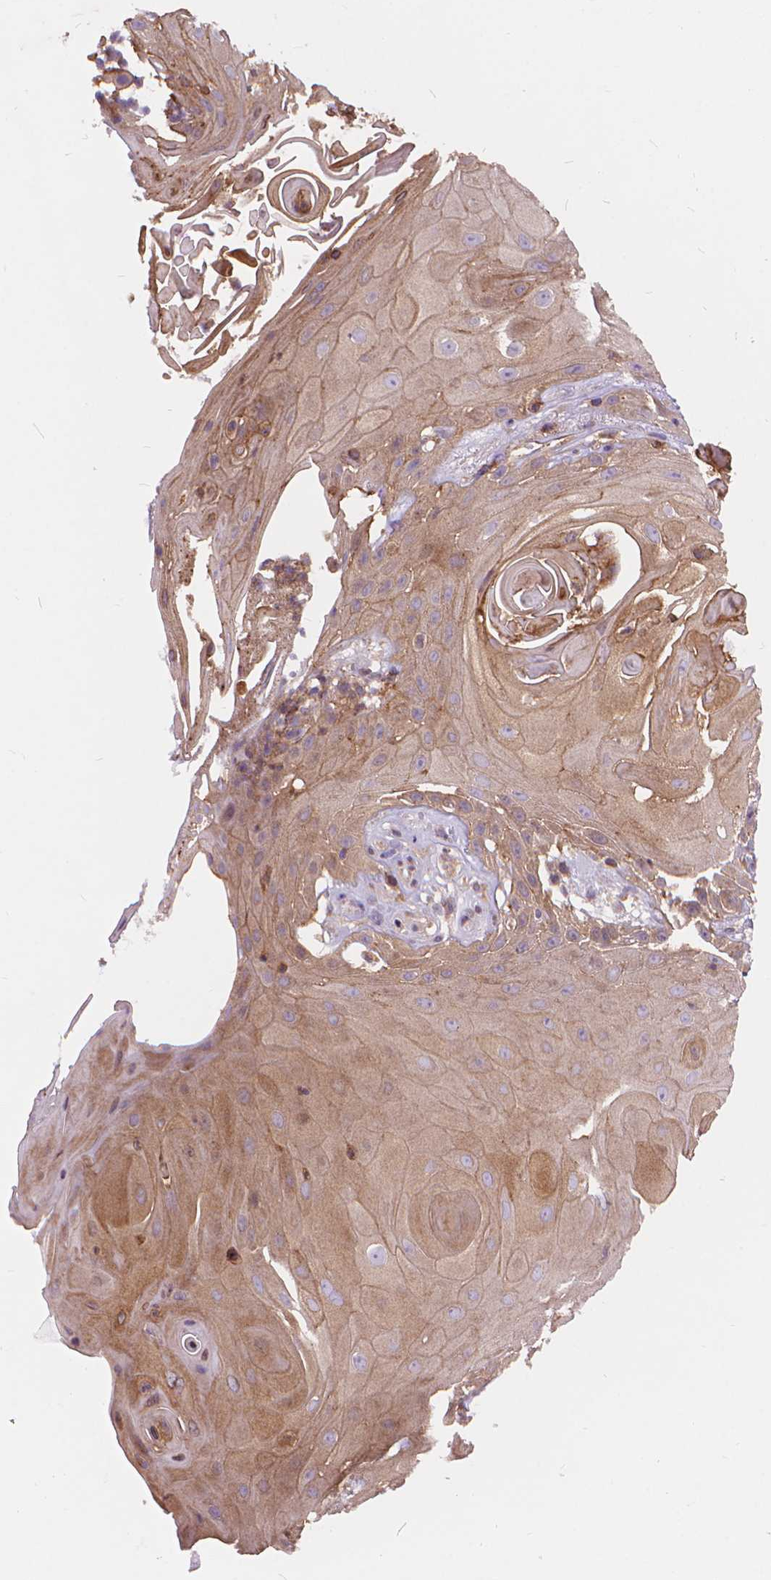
{"staining": {"intensity": "weak", "quantity": ">75%", "location": "cytoplasmic/membranous"}, "tissue": "skin cancer", "cell_type": "Tumor cells", "image_type": "cancer", "snomed": [{"axis": "morphology", "description": "Squamous cell carcinoma, NOS"}, {"axis": "topography", "description": "Skin"}], "caption": "The histopathology image exhibits a brown stain indicating the presence of a protein in the cytoplasmic/membranous of tumor cells in squamous cell carcinoma (skin).", "gene": "ARAP1", "patient": {"sex": "male", "age": 62}}